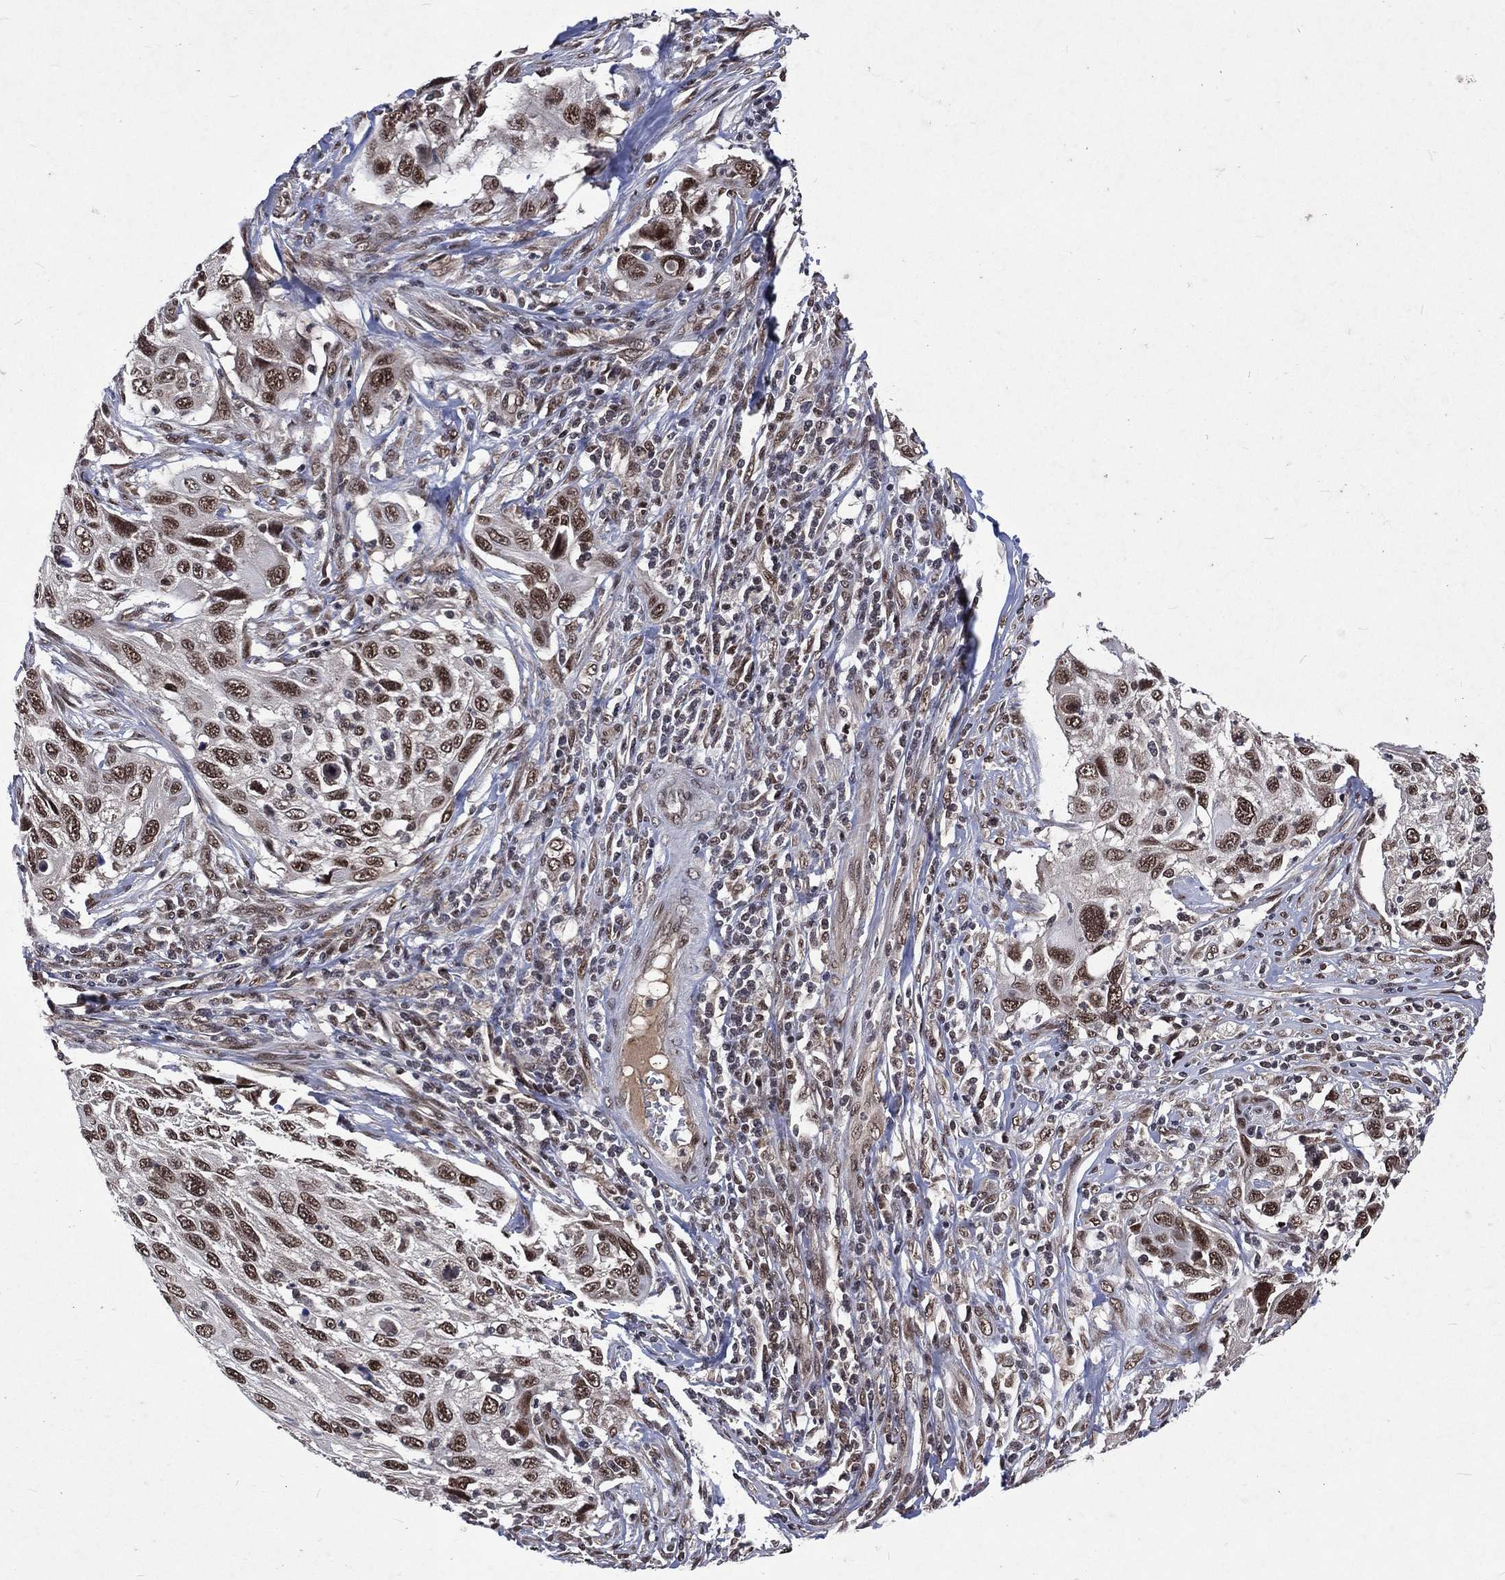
{"staining": {"intensity": "strong", "quantity": "25%-75%", "location": "nuclear"}, "tissue": "cervical cancer", "cell_type": "Tumor cells", "image_type": "cancer", "snomed": [{"axis": "morphology", "description": "Squamous cell carcinoma, NOS"}, {"axis": "topography", "description": "Cervix"}], "caption": "Cervical cancer stained with DAB (3,3'-diaminobenzidine) immunohistochemistry (IHC) shows high levels of strong nuclear expression in approximately 25%-75% of tumor cells. (DAB IHC, brown staining for protein, blue staining for nuclei).", "gene": "DMAP1", "patient": {"sex": "female", "age": 70}}